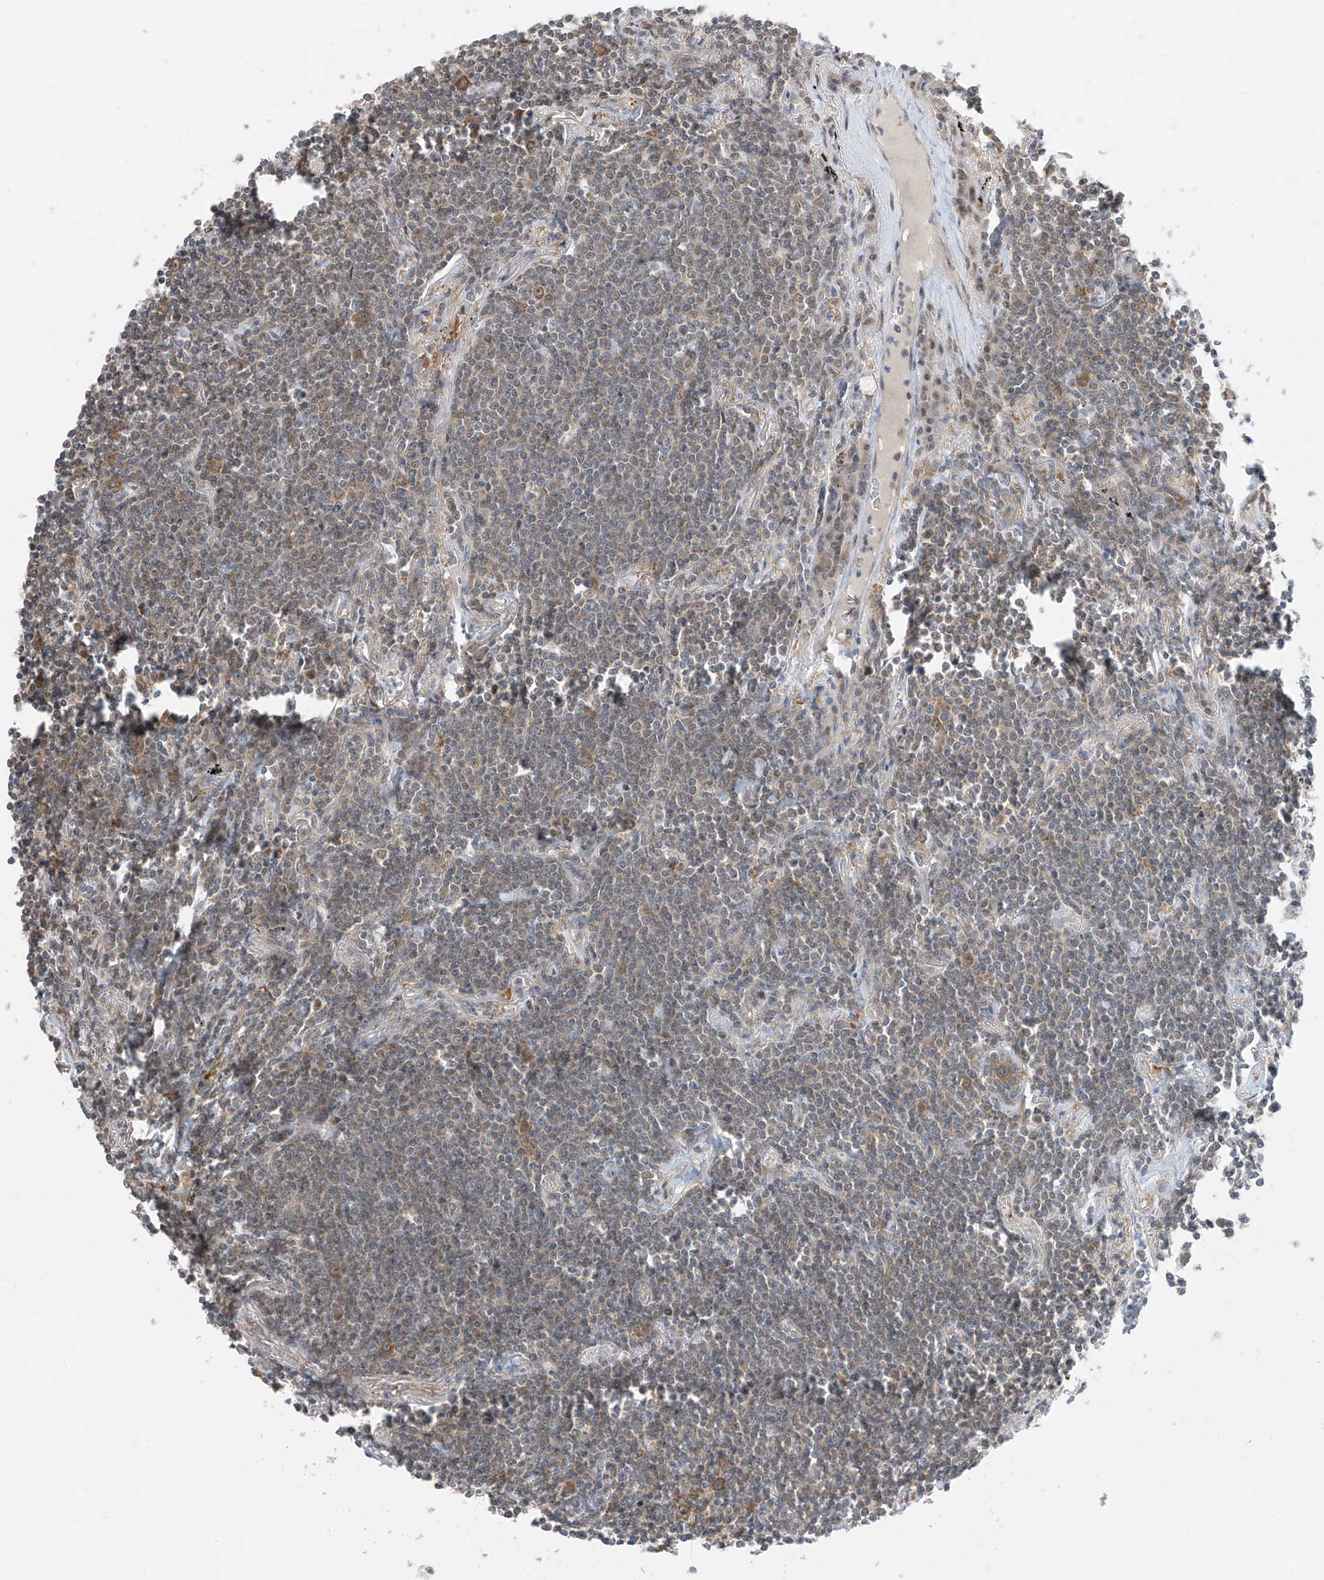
{"staining": {"intensity": "weak", "quantity": "<25%", "location": "cytoplasmic/membranous"}, "tissue": "lymphoma", "cell_type": "Tumor cells", "image_type": "cancer", "snomed": [{"axis": "morphology", "description": "Malignant lymphoma, non-Hodgkin's type, Low grade"}, {"axis": "topography", "description": "Lung"}], "caption": "A photomicrograph of human malignant lymphoma, non-Hodgkin's type (low-grade) is negative for staining in tumor cells. Nuclei are stained in blue.", "gene": "TTC38", "patient": {"sex": "female", "age": 71}}